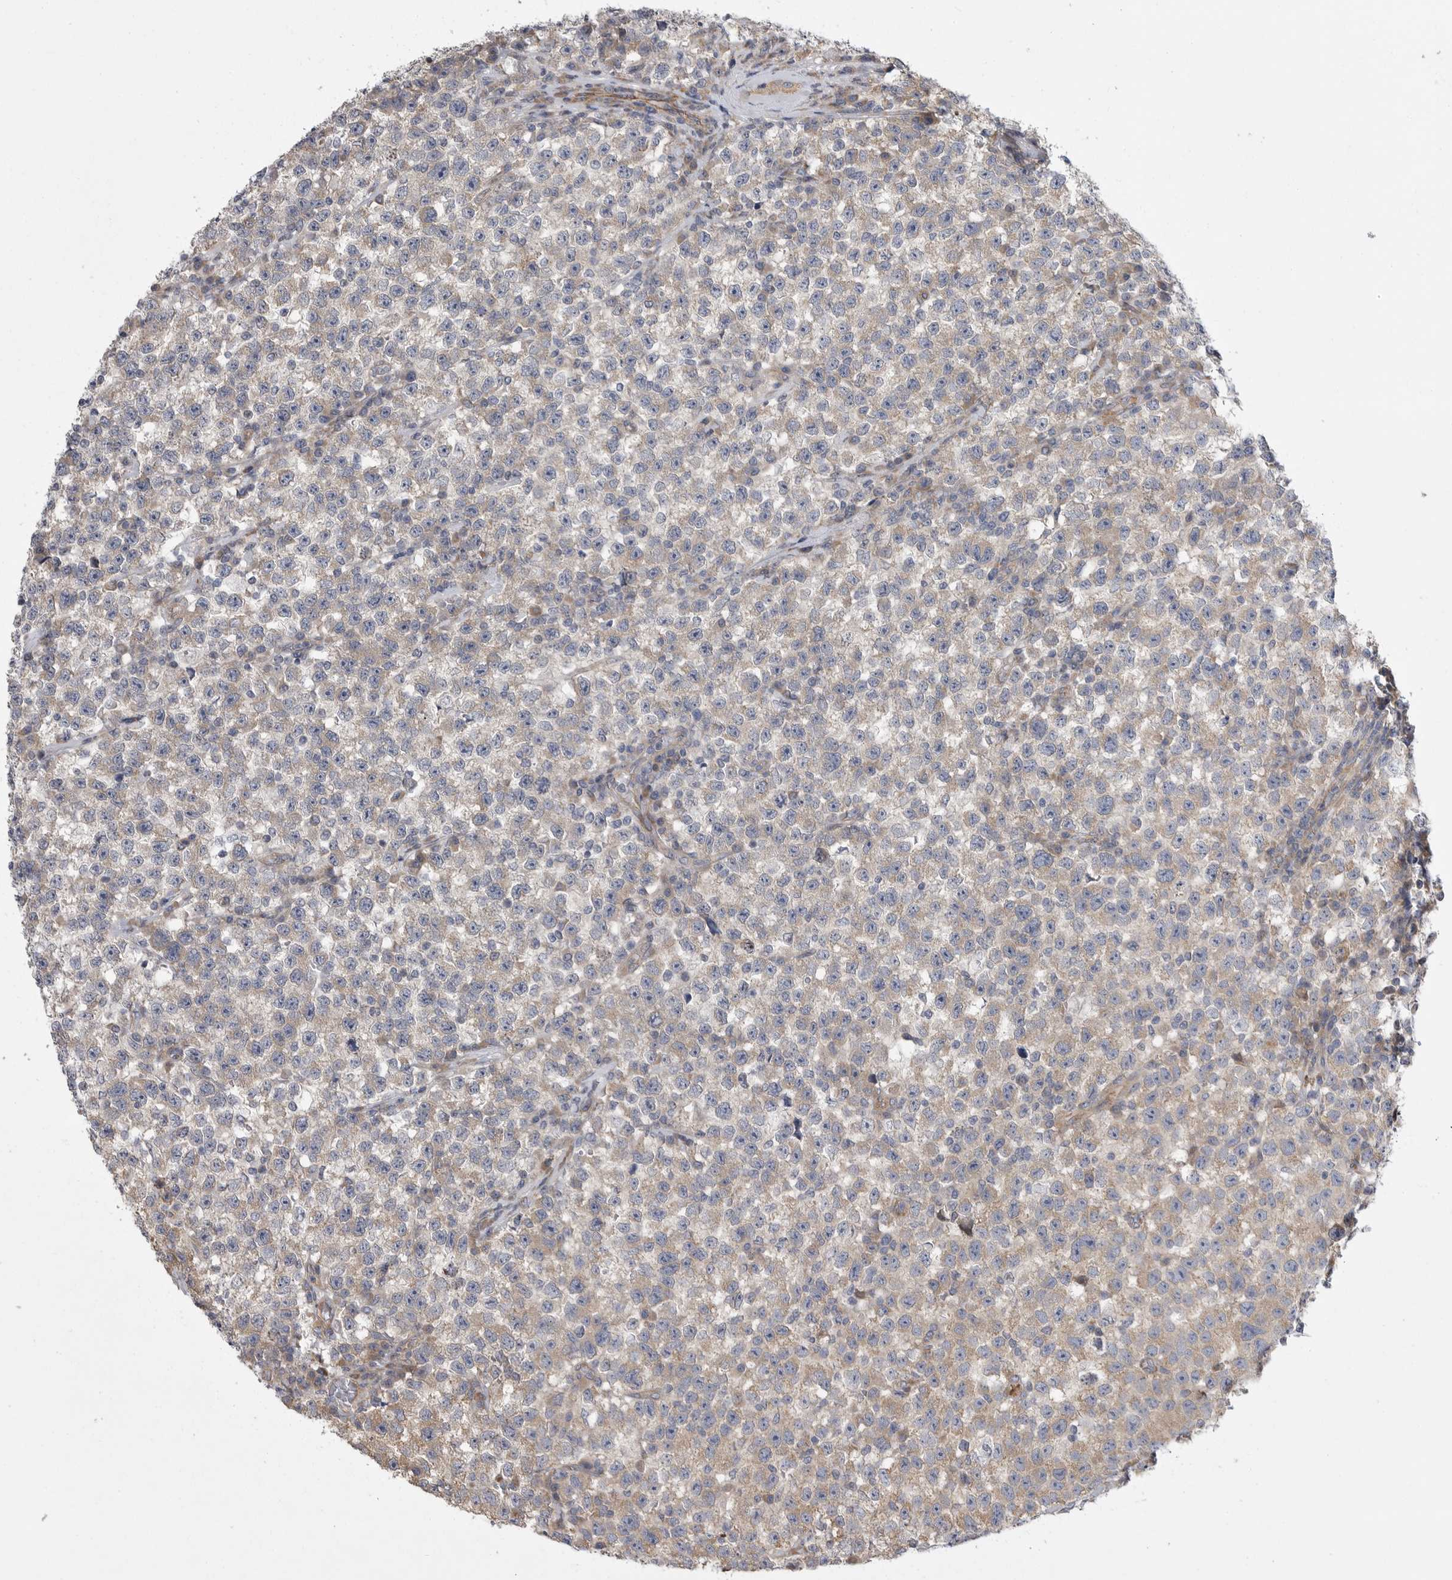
{"staining": {"intensity": "moderate", "quantity": "25%-75%", "location": "cytoplasmic/membranous"}, "tissue": "testis cancer", "cell_type": "Tumor cells", "image_type": "cancer", "snomed": [{"axis": "morphology", "description": "Seminoma, NOS"}, {"axis": "topography", "description": "Testis"}], "caption": "Protein expression analysis of human testis cancer (seminoma) reveals moderate cytoplasmic/membranous positivity in about 25%-75% of tumor cells.", "gene": "FBXO43", "patient": {"sex": "male", "age": 22}}